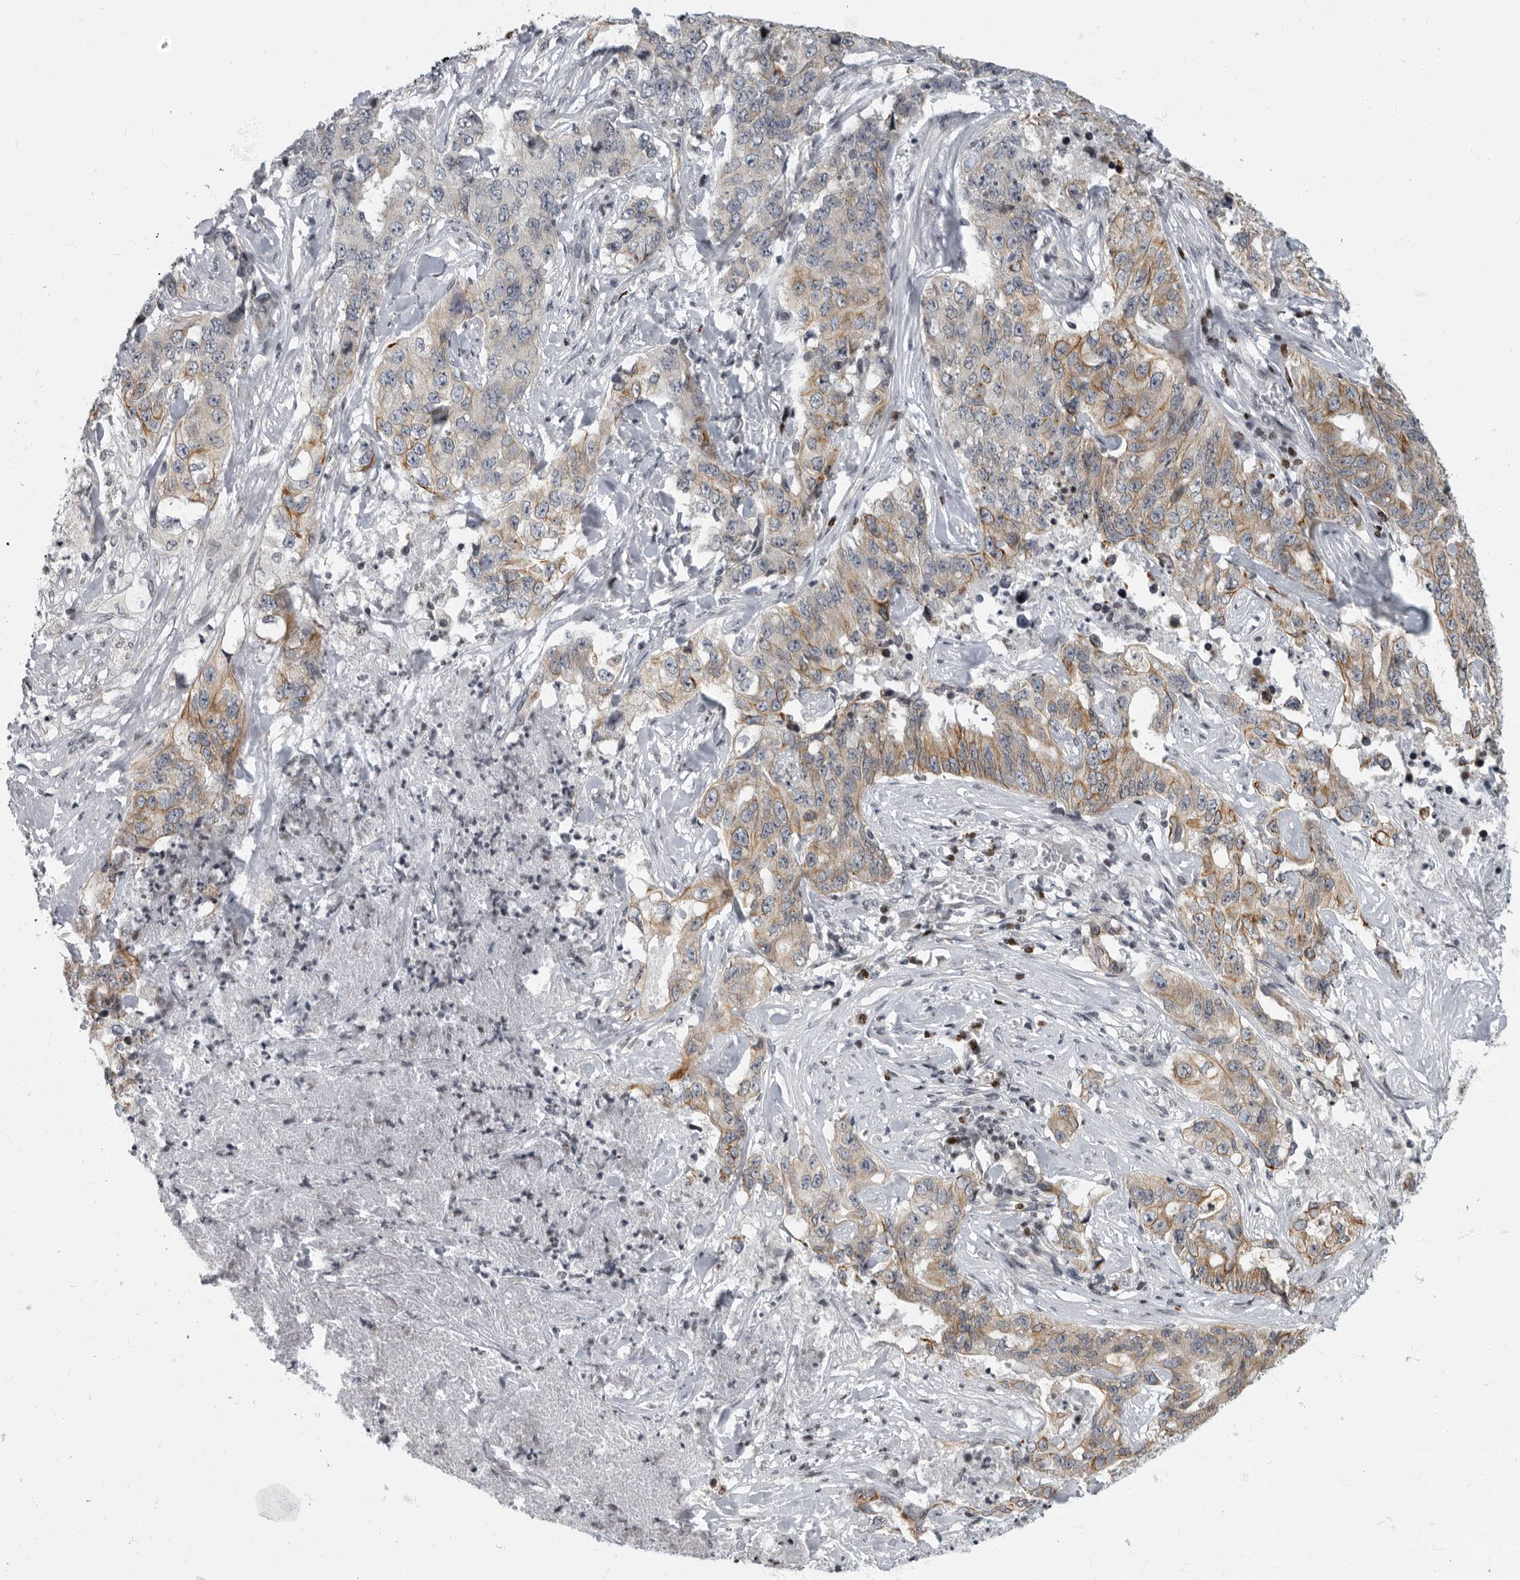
{"staining": {"intensity": "moderate", "quantity": "<25%", "location": "cytoplasmic/membranous"}, "tissue": "lung cancer", "cell_type": "Tumor cells", "image_type": "cancer", "snomed": [{"axis": "morphology", "description": "Adenocarcinoma, NOS"}, {"axis": "topography", "description": "Lung"}], "caption": "Moderate cytoplasmic/membranous expression for a protein is seen in about <25% of tumor cells of adenocarcinoma (lung) using IHC.", "gene": "EVI5", "patient": {"sex": "female", "age": 51}}